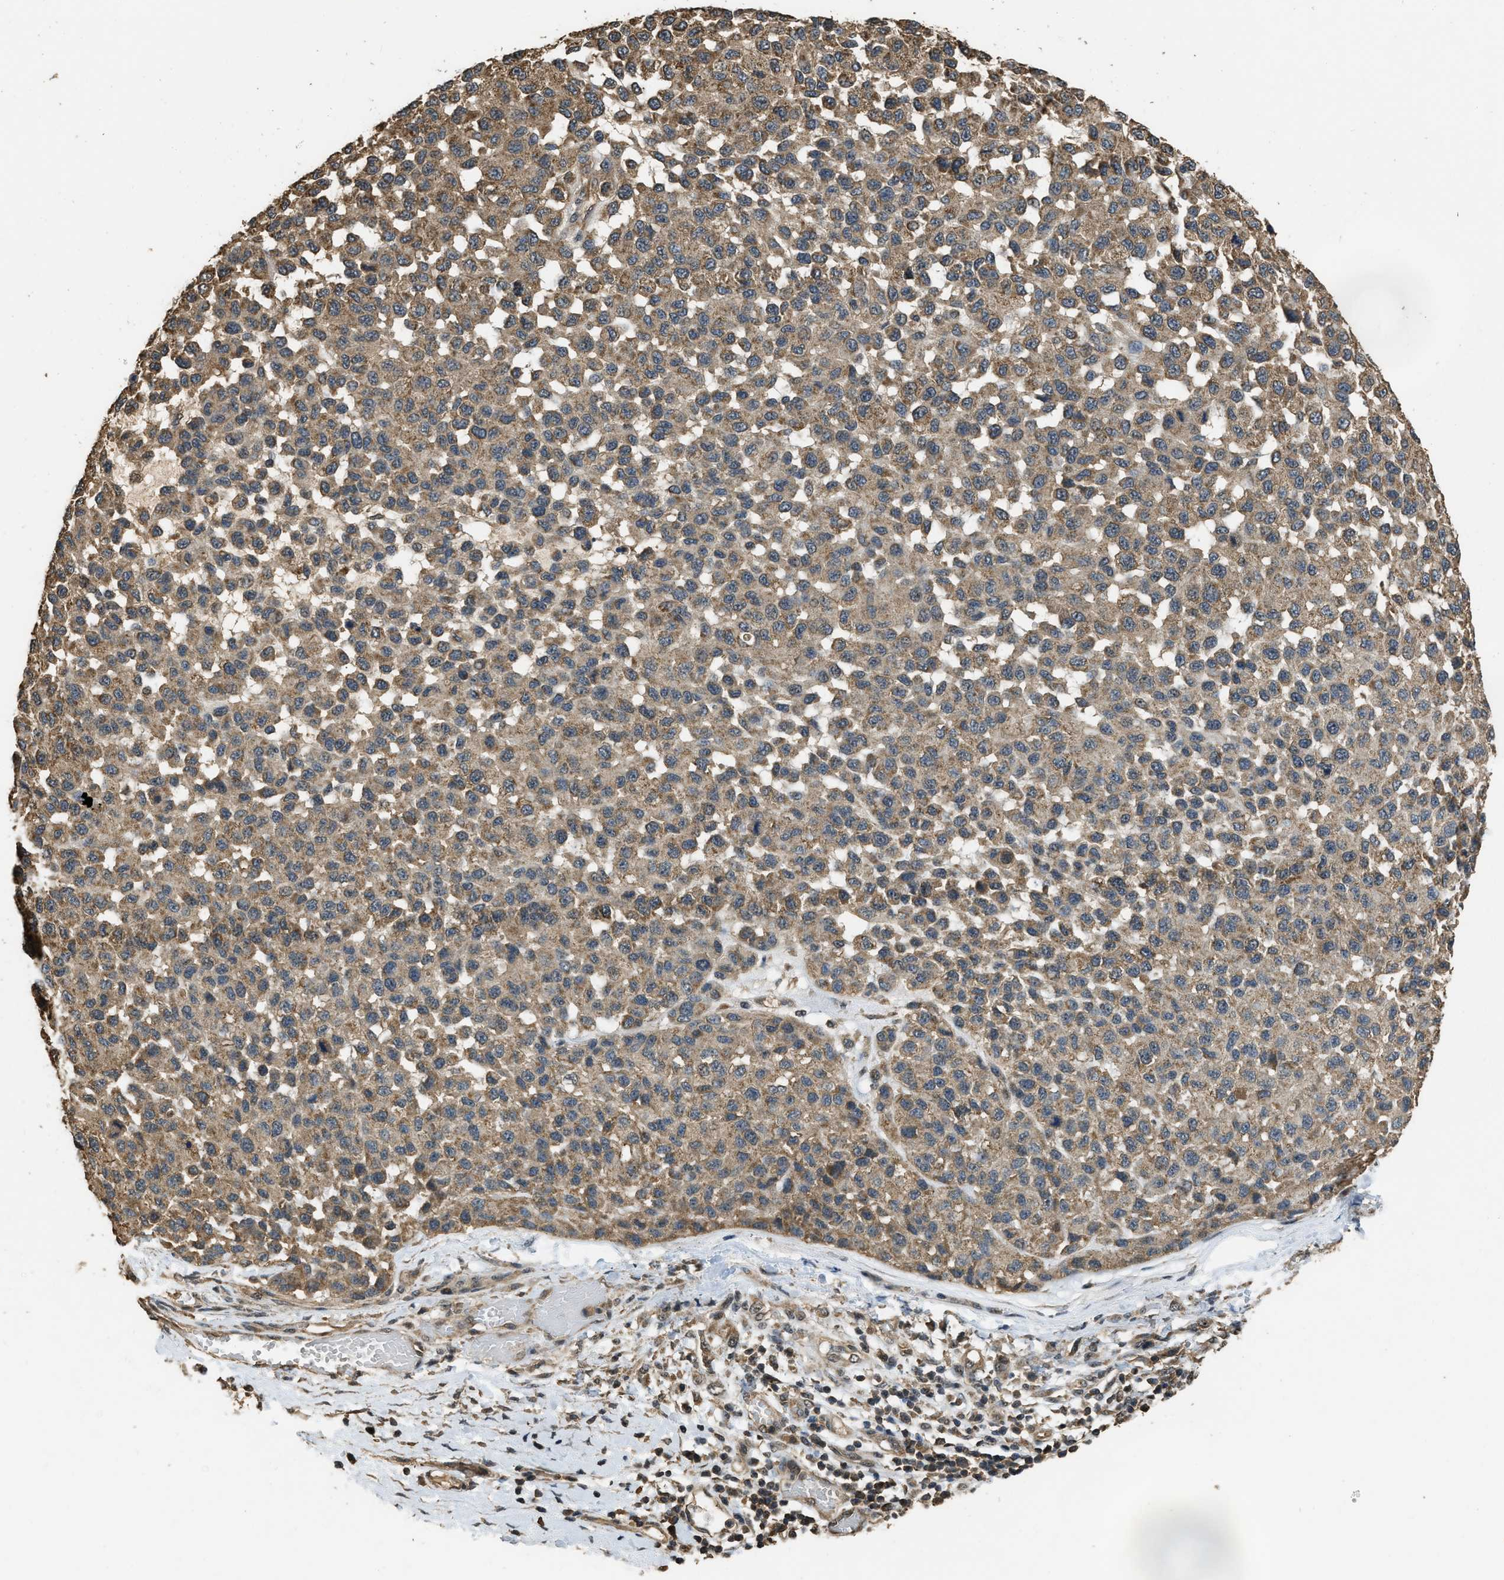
{"staining": {"intensity": "weak", "quantity": ">75%", "location": "cytoplasmic/membranous"}, "tissue": "melanoma", "cell_type": "Tumor cells", "image_type": "cancer", "snomed": [{"axis": "morphology", "description": "Malignant melanoma, NOS"}, {"axis": "topography", "description": "Skin"}], "caption": "There is low levels of weak cytoplasmic/membranous expression in tumor cells of malignant melanoma, as demonstrated by immunohistochemical staining (brown color).", "gene": "DENND6B", "patient": {"sex": "male", "age": 62}}